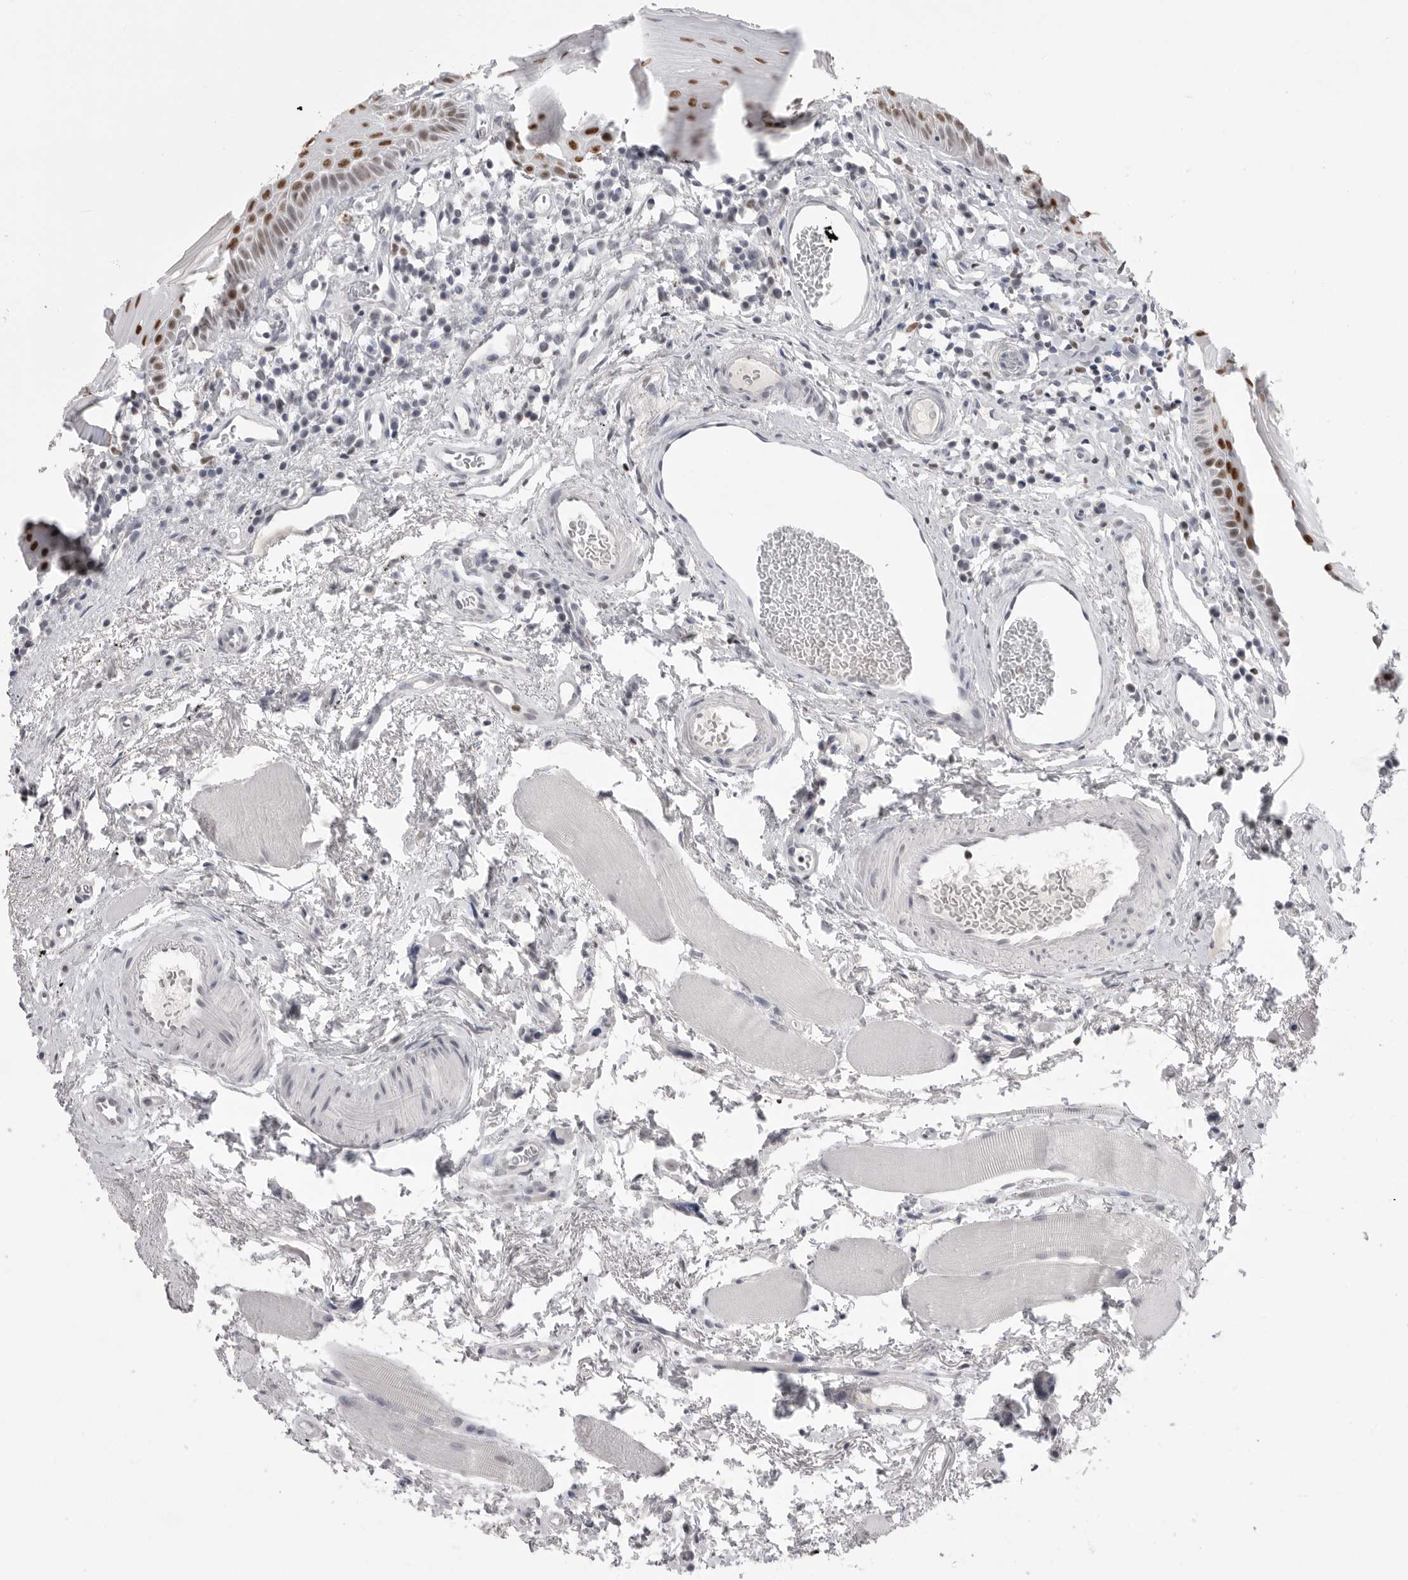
{"staining": {"intensity": "strong", "quantity": ">75%", "location": "nuclear"}, "tissue": "oral mucosa", "cell_type": "Squamous epithelial cells", "image_type": "normal", "snomed": [{"axis": "morphology", "description": "Normal tissue, NOS"}, {"axis": "topography", "description": "Skeletal muscle"}, {"axis": "topography", "description": "Oral tissue"}, {"axis": "topography", "description": "Peripheral nerve tissue"}], "caption": "A high-resolution photomicrograph shows immunohistochemistry staining of unremarkable oral mucosa, which demonstrates strong nuclear staining in approximately >75% of squamous epithelial cells.", "gene": "ZBTB7B", "patient": {"sex": "female", "age": 84}}